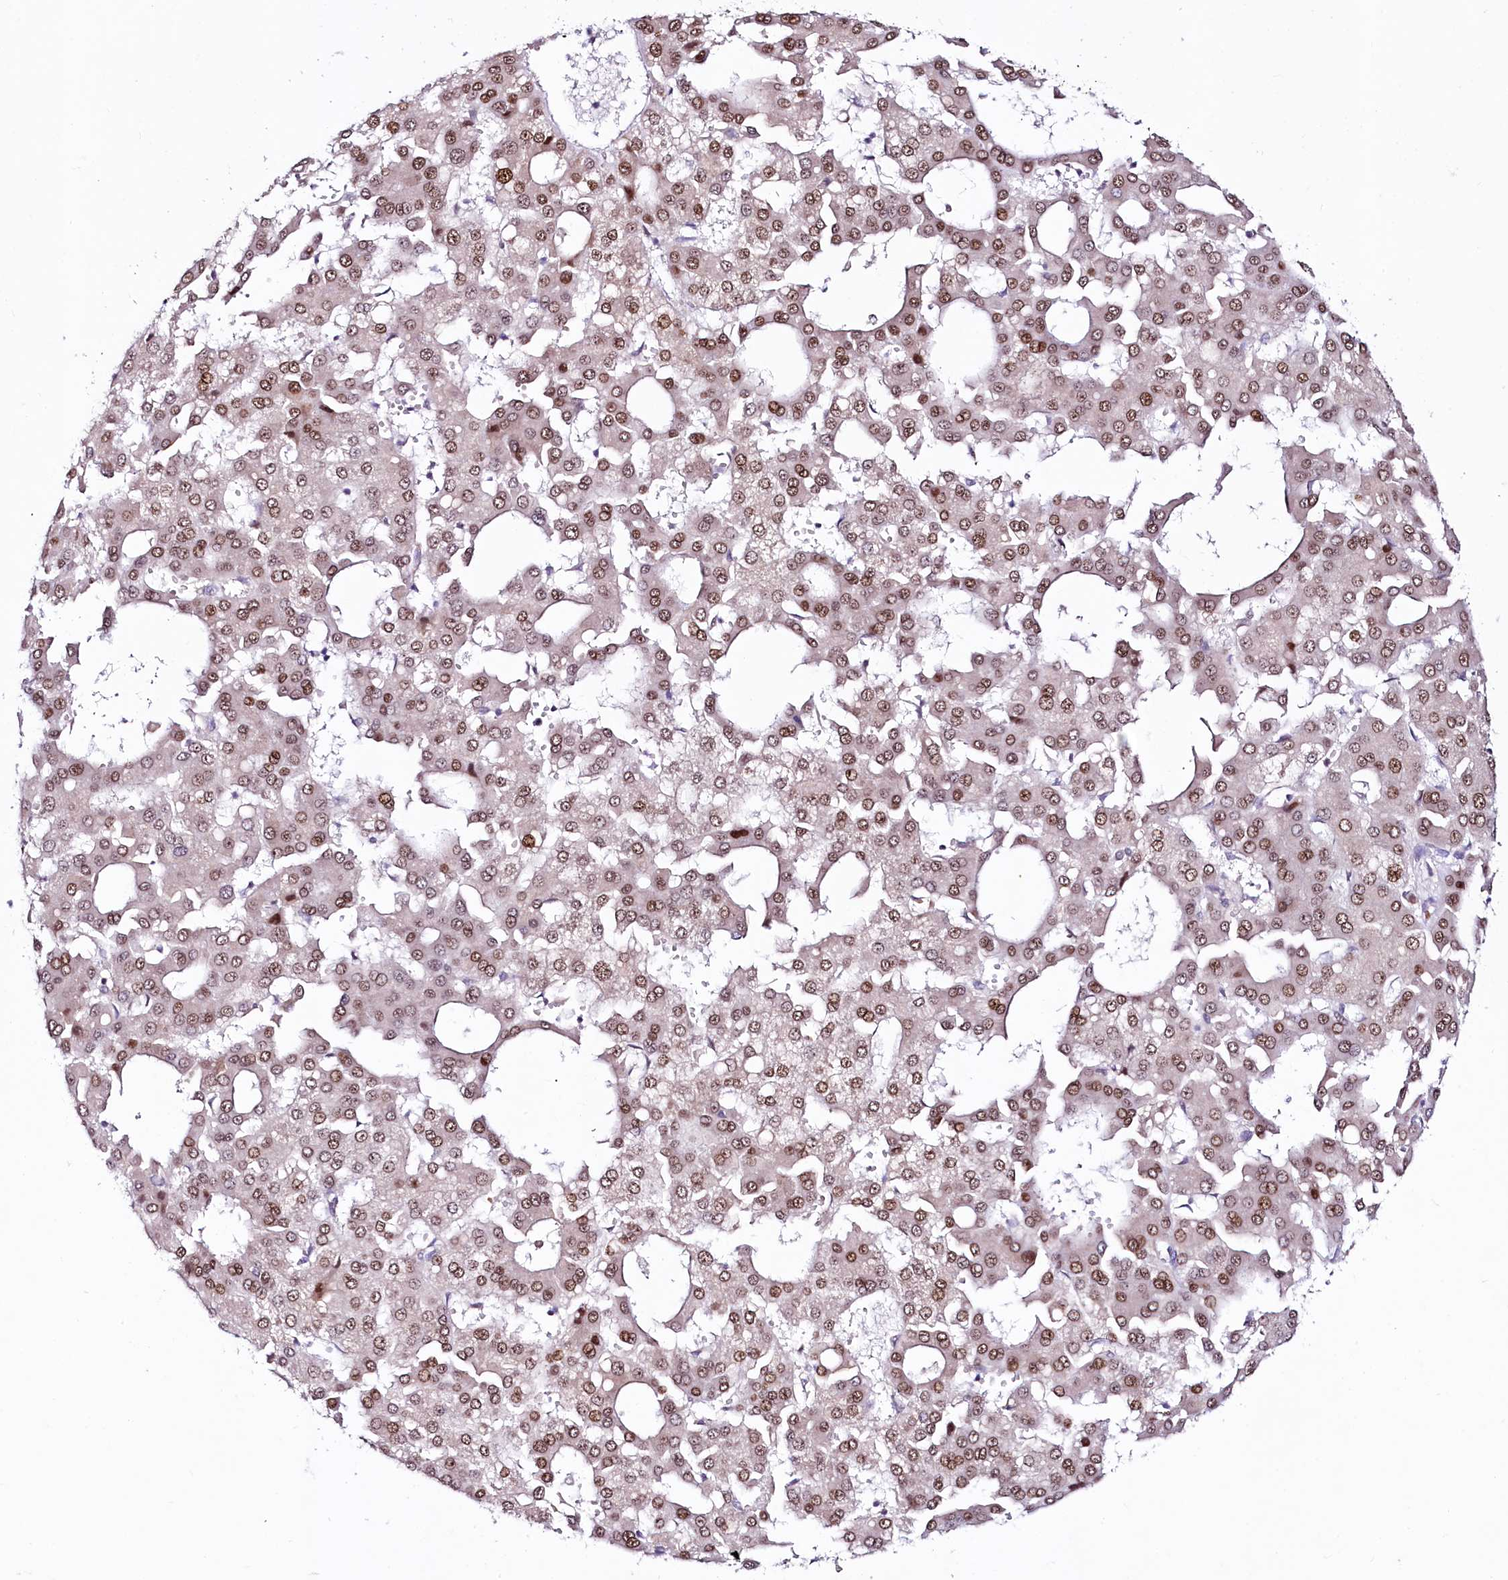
{"staining": {"intensity": "moderate", "quantity": ">75%", "location": "nuclear"}, "tissue": "liver cancer", "cell_type": "Tumor cells", "image_type": "cancer", "snomed": [{"axis": "morphology", "description": "Carcinoma, Hepatocellular, NOS"}, {"axis": "topography", "description": "Liver"}], "caption": "Human liver hepatocellular carcinoma stained with a brown dye demonstrates moderate nuclear positive staining in about >75% of tumor cells.", "gene": "LEUTX", "patient": {"sex": "male", "age": 47}}